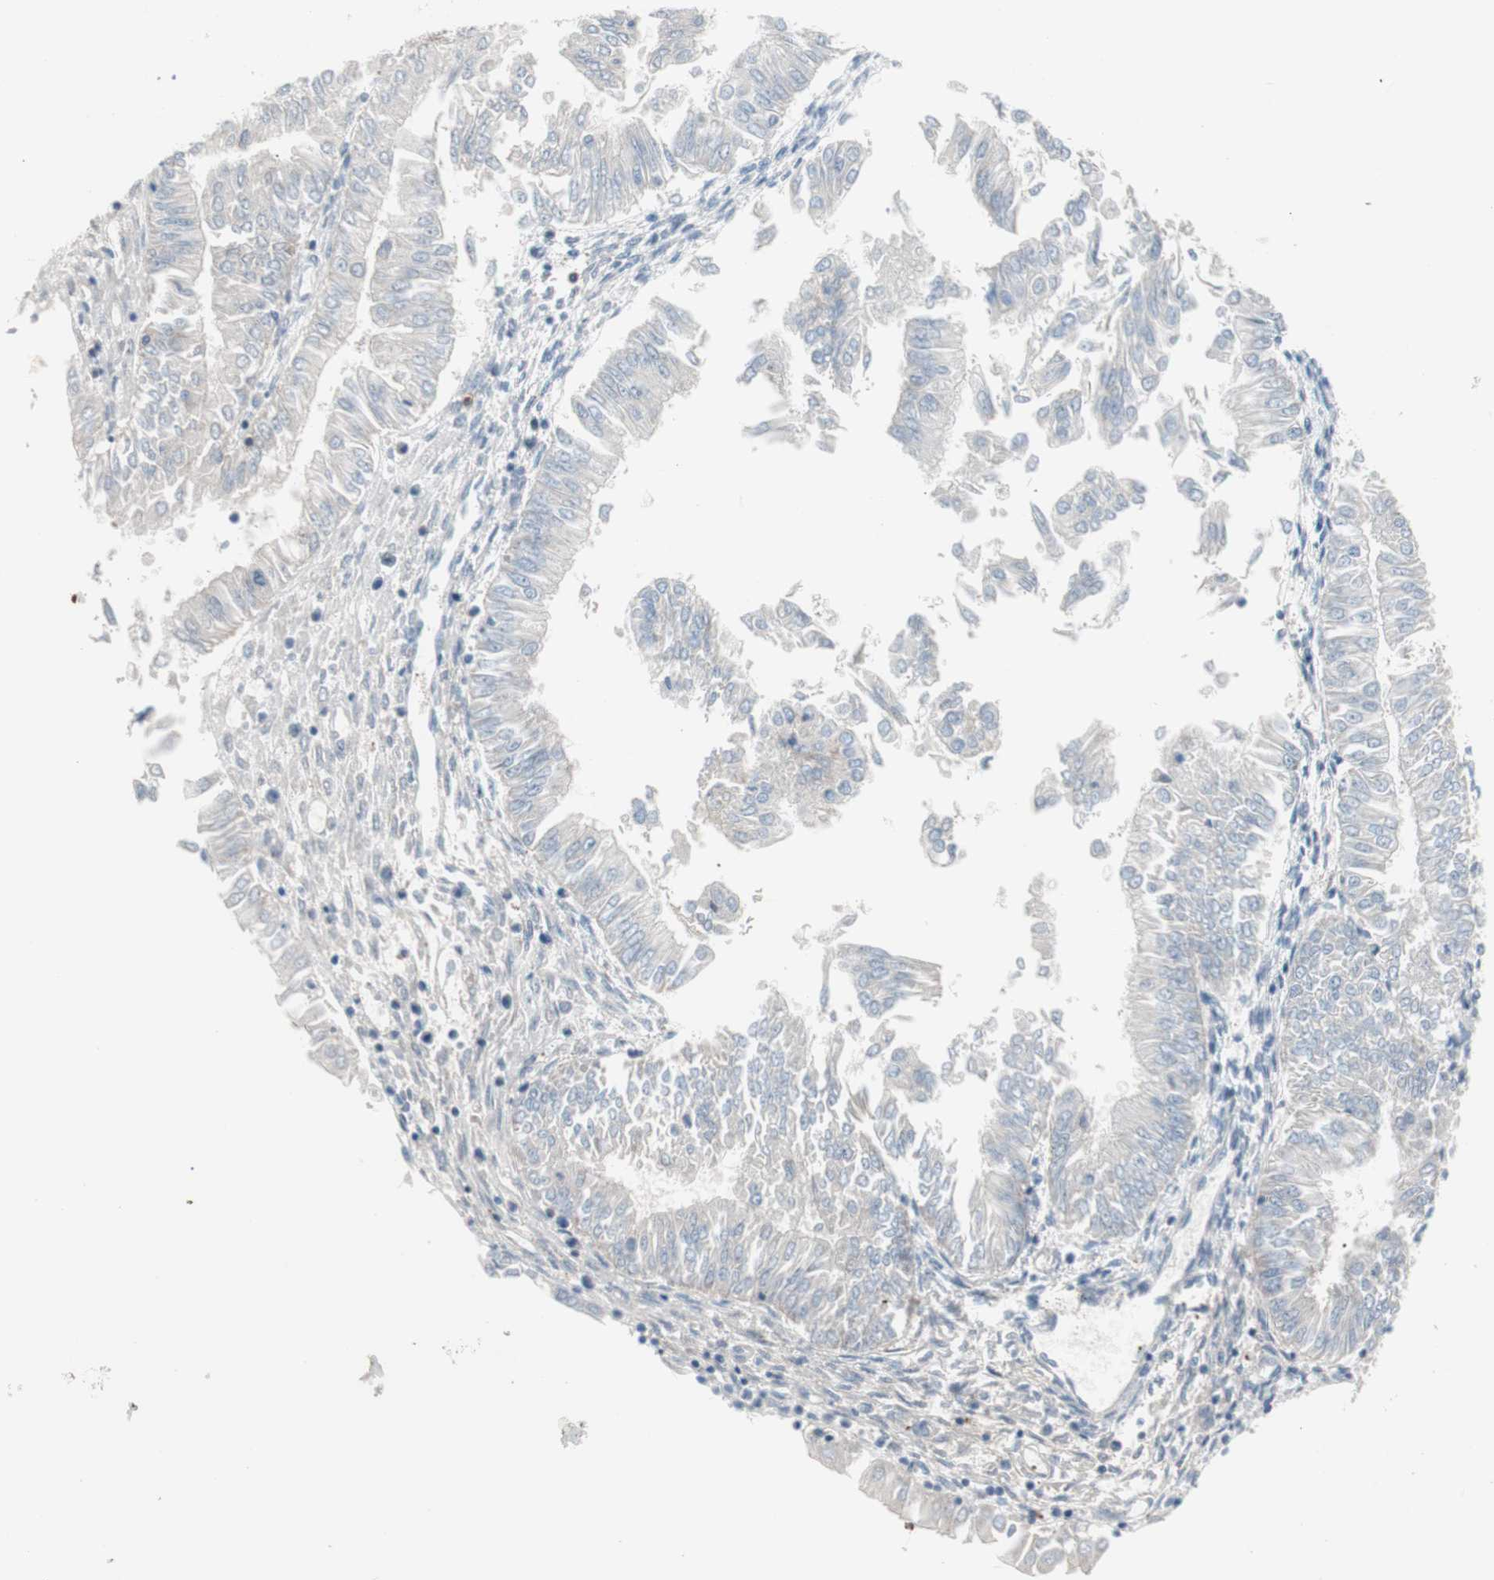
{"staining": {"intensity": "negative", "quantity": "none", "location": "none"}, "tissue": "endometrial cancer", "cell_type": "Tumor cells", "image_type": "cancer", "snomed": [{"axis": "morphology", "description": "Adenocarcinoma, NOS"}, {"axis": "topography", "description": "Endometrium"}], "caption": "There is no significant staining in tumor cells of endometrial cancer (adenocarcinoma).", "gene": "GALT", "patient": {"sex": "female", "age": 53}}